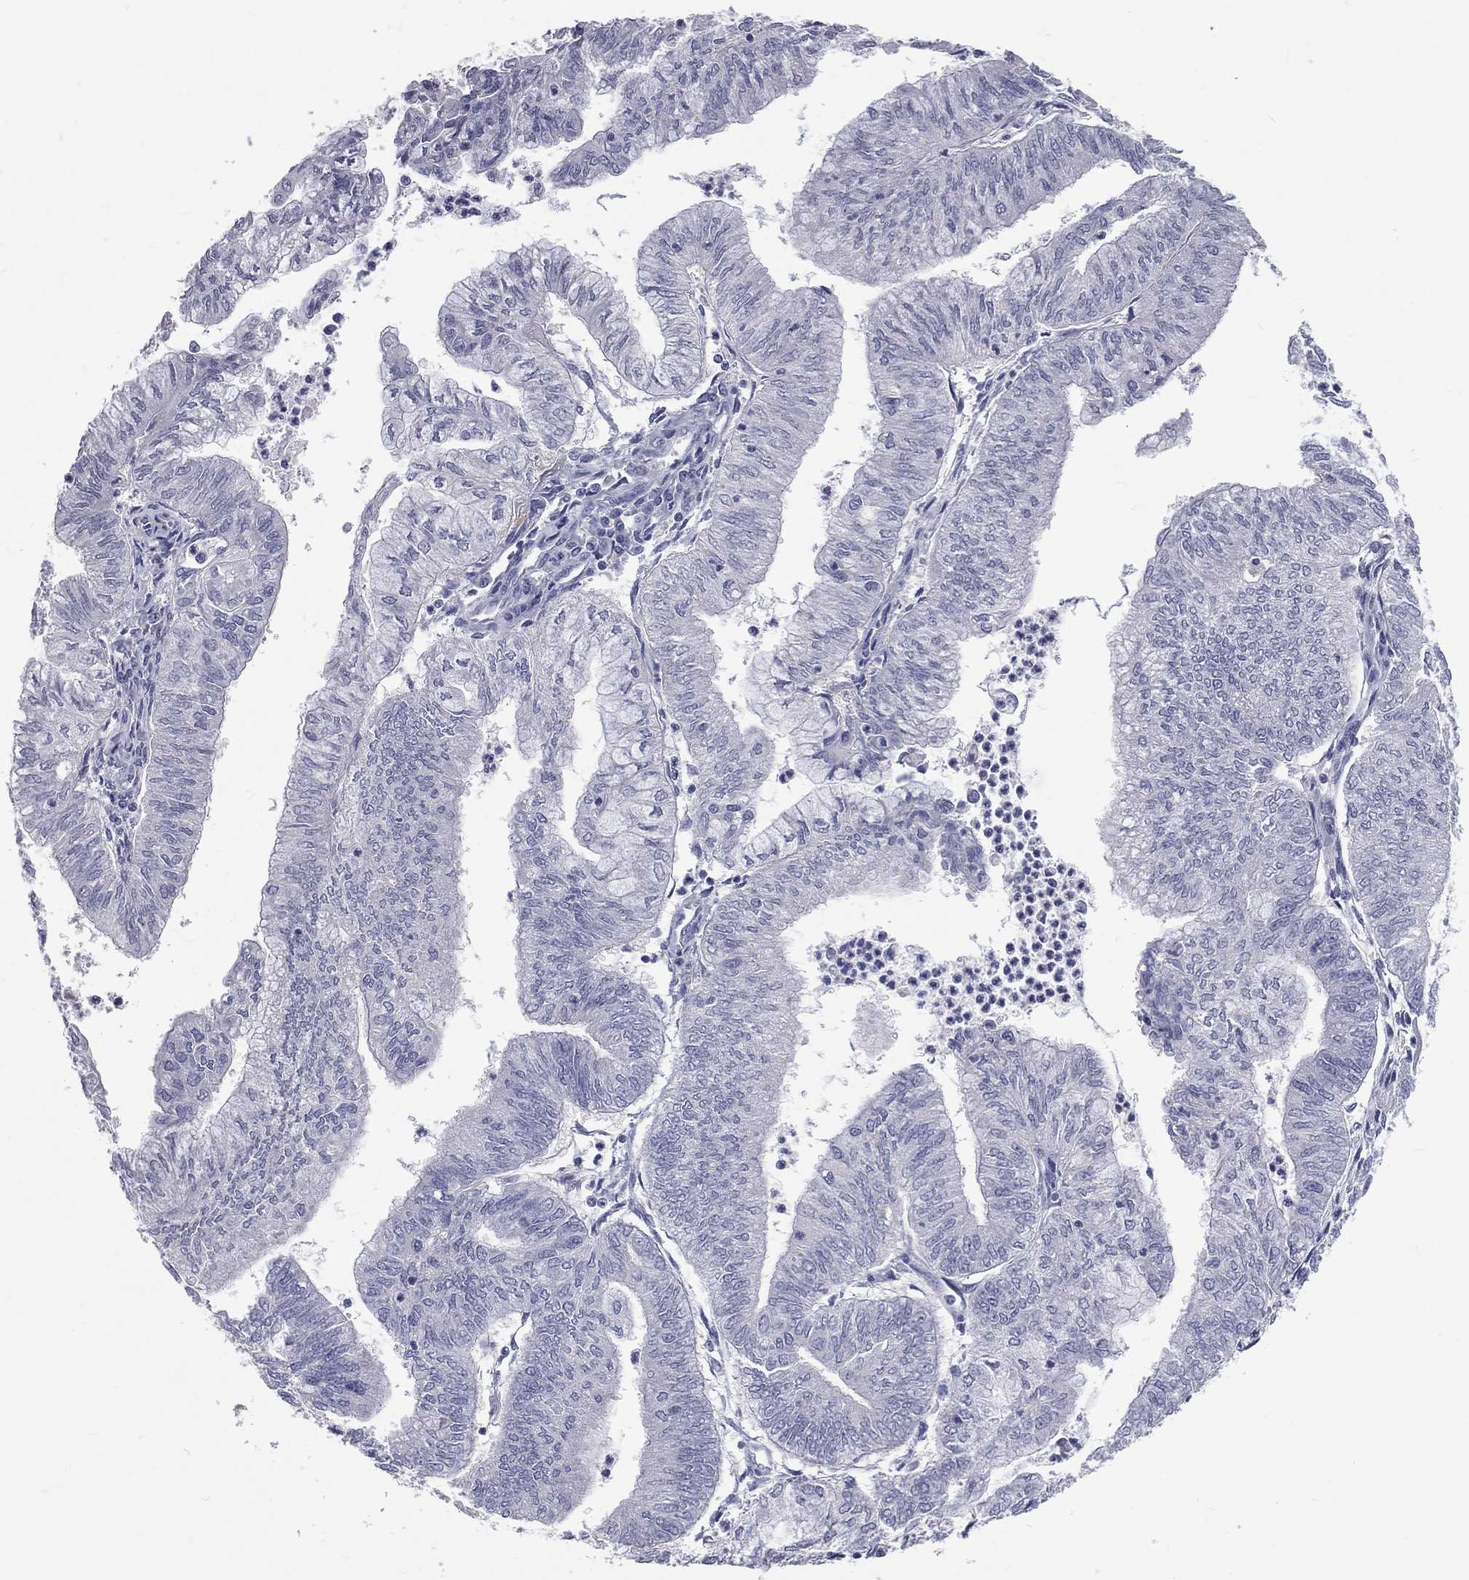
{"staining": {"intensity": "negative", "quantity": "none", "location": "none"}, "tissue": "endometrial cancer", "cell_type": "Tumor cells", "image_type": "cancer", "snomed": [{"axis": "morphology", "description": "Adenocarcinoma, NOS"}, {"axis": "topography", "description": "Endometrium"}], "caption": "Endometrial cancer (adenocarcinoma) stained for a protein using immunohistochemistry displays no expression tumor cells.", "gene": "TFPI2", "patient": {"sex": "female", "age": 59}}